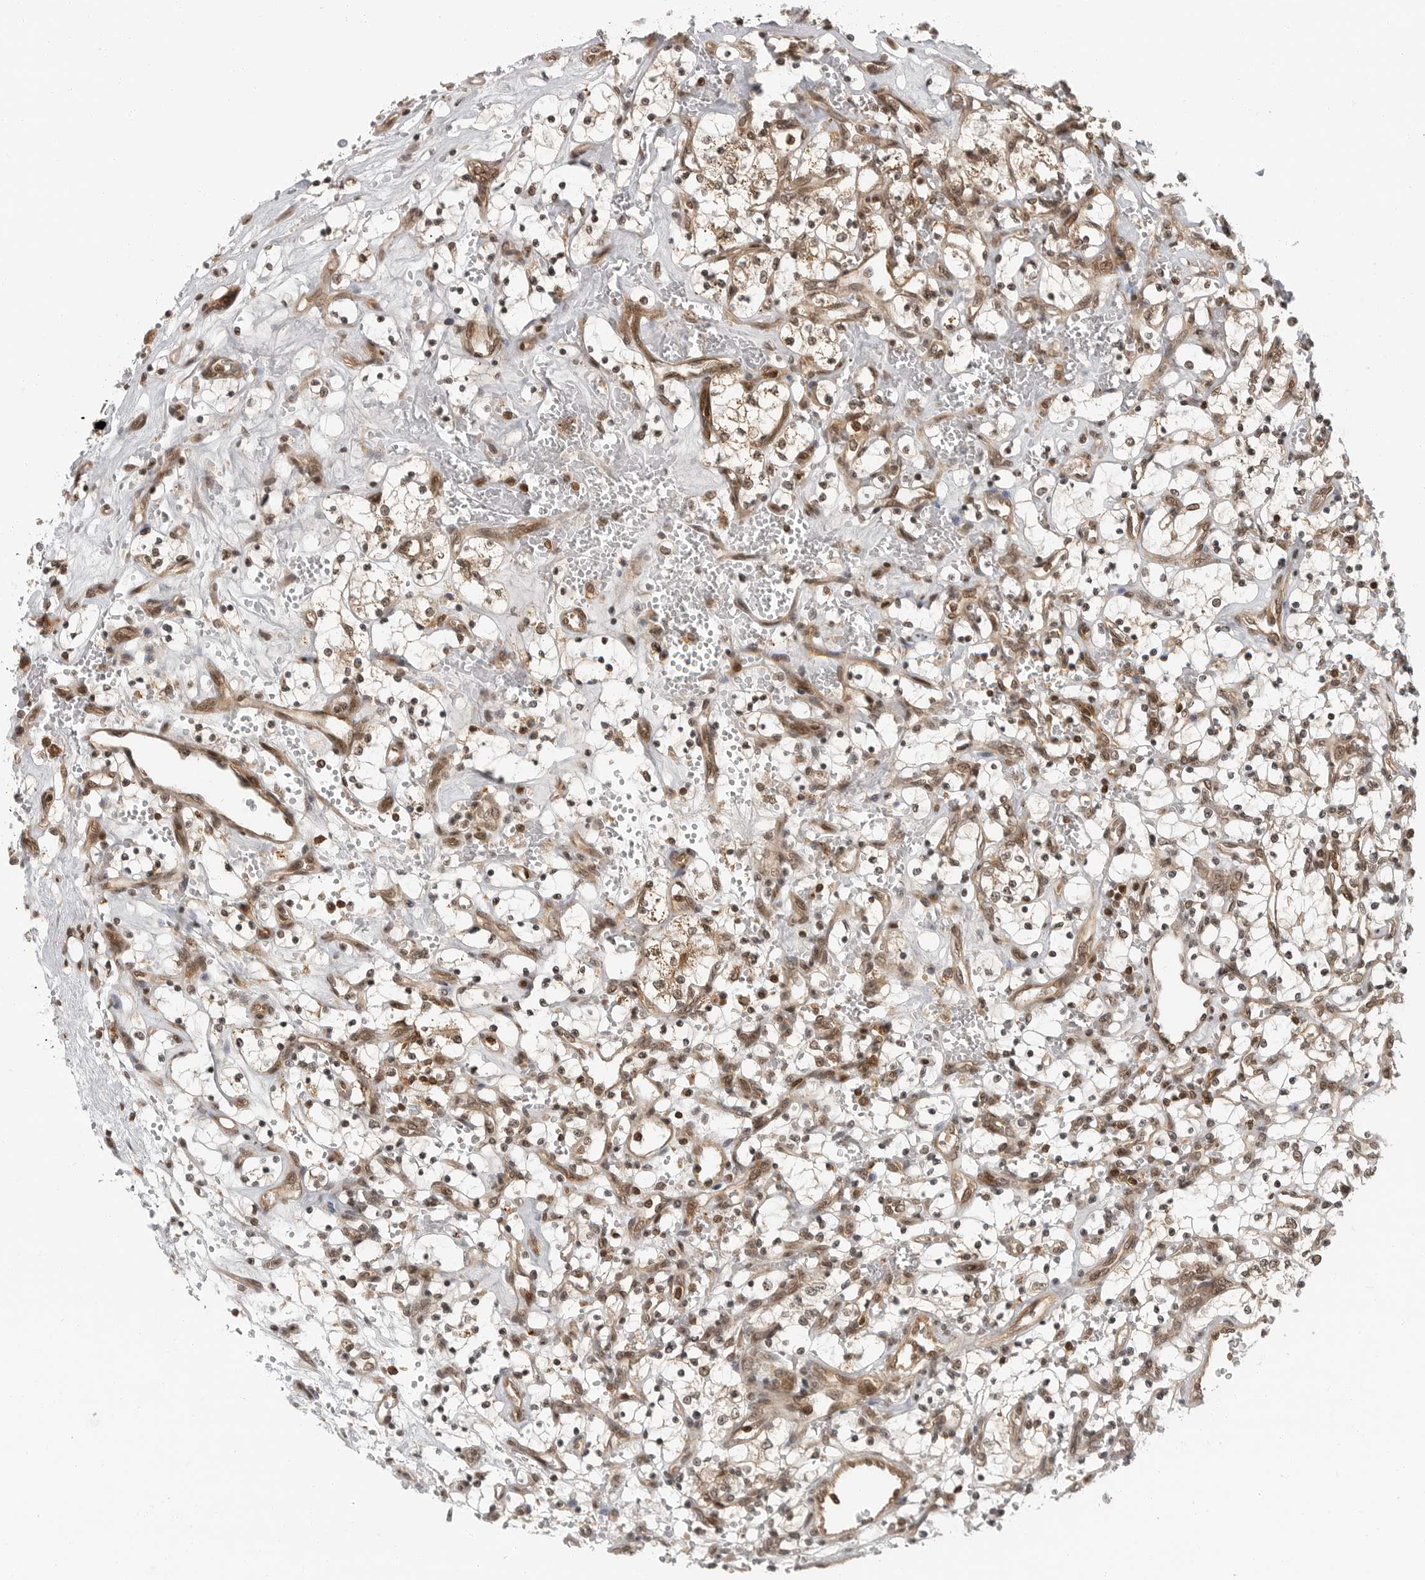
{"staining": {"intensity": "weak", "quantity": ">75%", "location": "cytoplasmic/membranous,nuclear"}, "tissue": "renal cancer", "cell_type": "Tumor cells", "image_type": "cancer", "snomed": [{"axis": "morphology", "description": "Adenocarcinoma, NOS"}, {"axis": "topography", "description": "Kidney"}], "caption": "About >75% of tumor cells in human adenocarcinoma (renal) exhibit weak cytoplasmic/membranous and nuclear protein expression as visualized by brown immunohistochemical staining.", "gene": "SZRD1", "patient": {"sex": "female", "age": 69}}